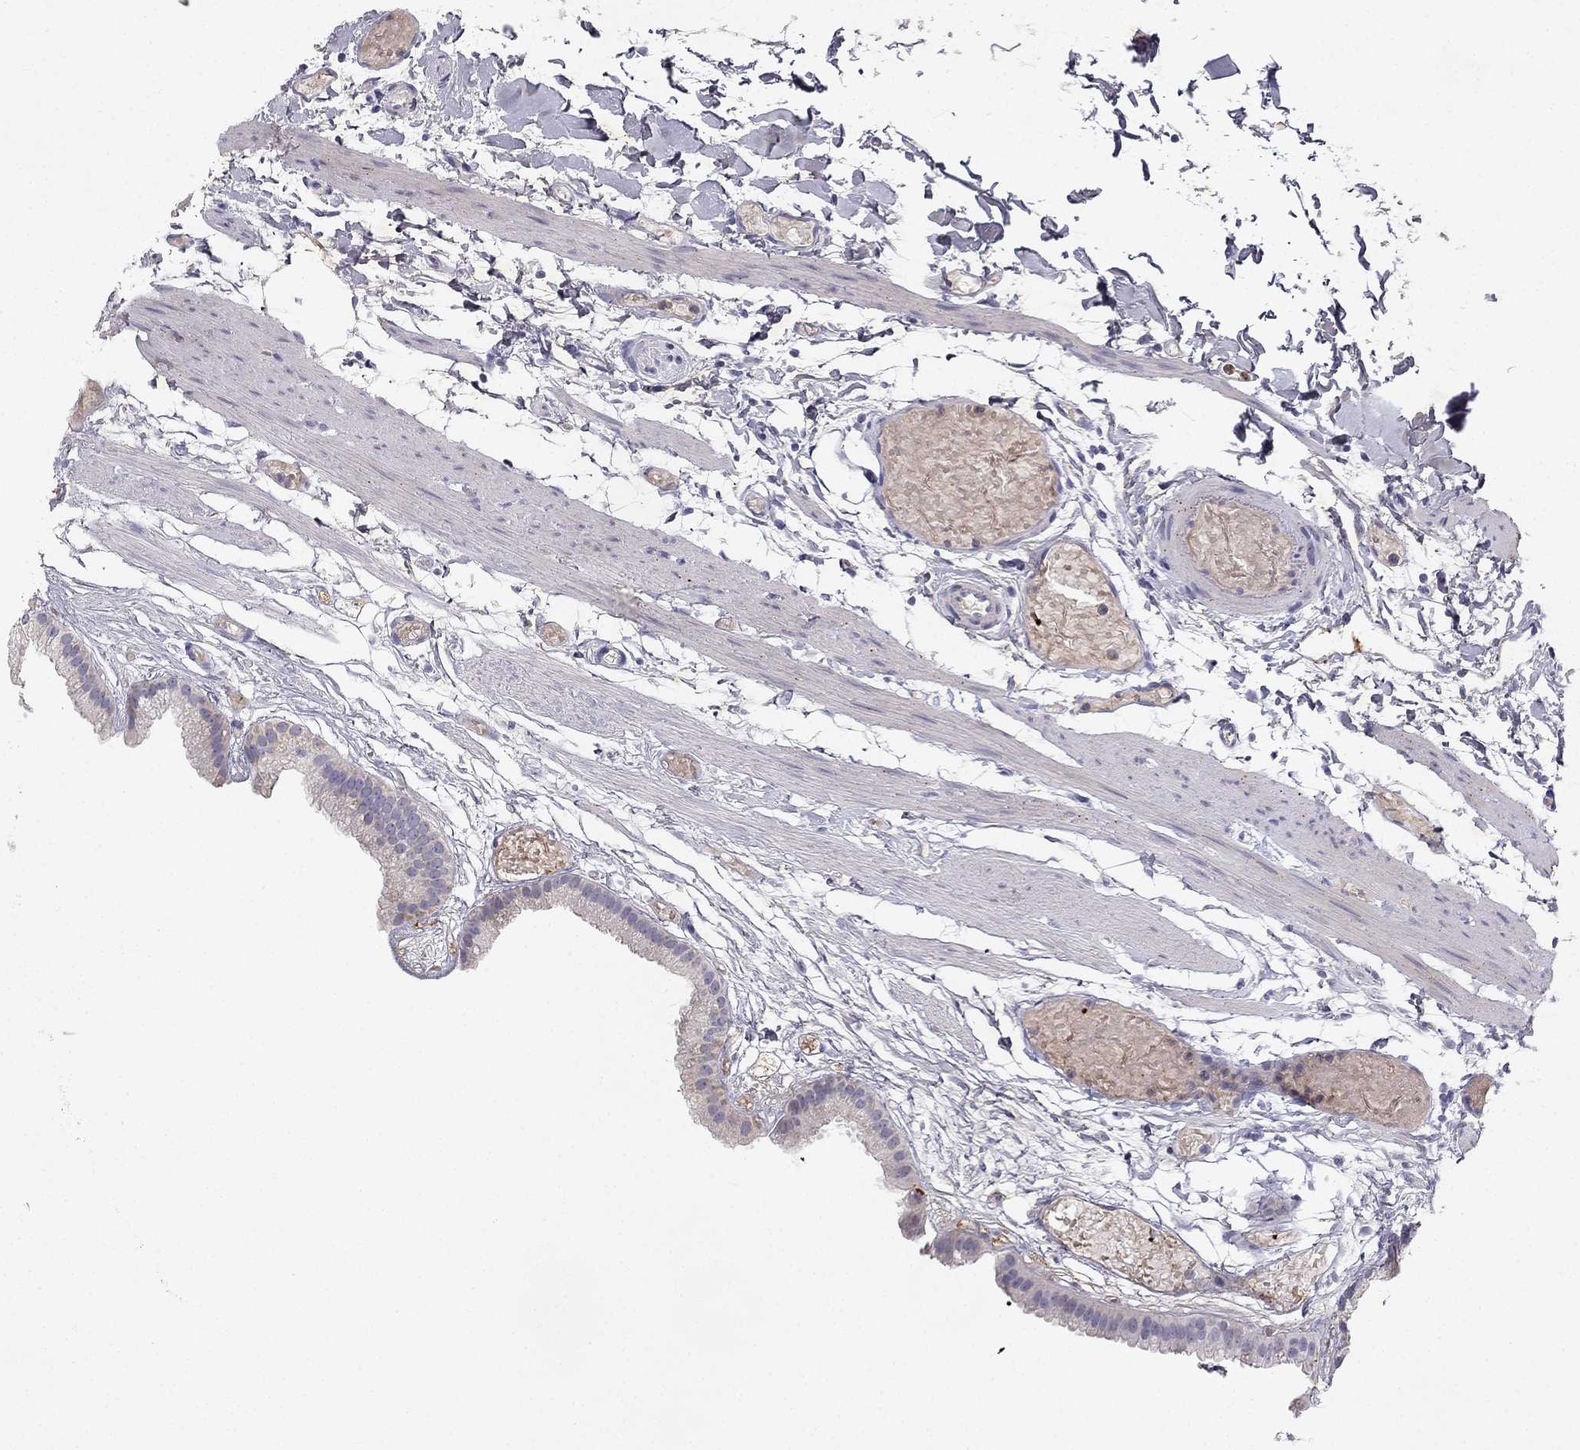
{"staining": {"intensity": "negative", "quantity": "none", "location": "none"}, "tissue": "gallbladder", "cell_type": "Glandular cells", "image_type": "normal", "snomed": [{"axis": "morphology", "description": "Normal tissue, NOS"}, {"axis": "topography", "description": "Gallbladder"}], "caption": "IHC histopathology image of normal gallbladder stained for a protein (brown), which demonstrates no staining in glandular cells.", "gene": "SLC6A4", "patient": {"sex": "female", "age": 45}}